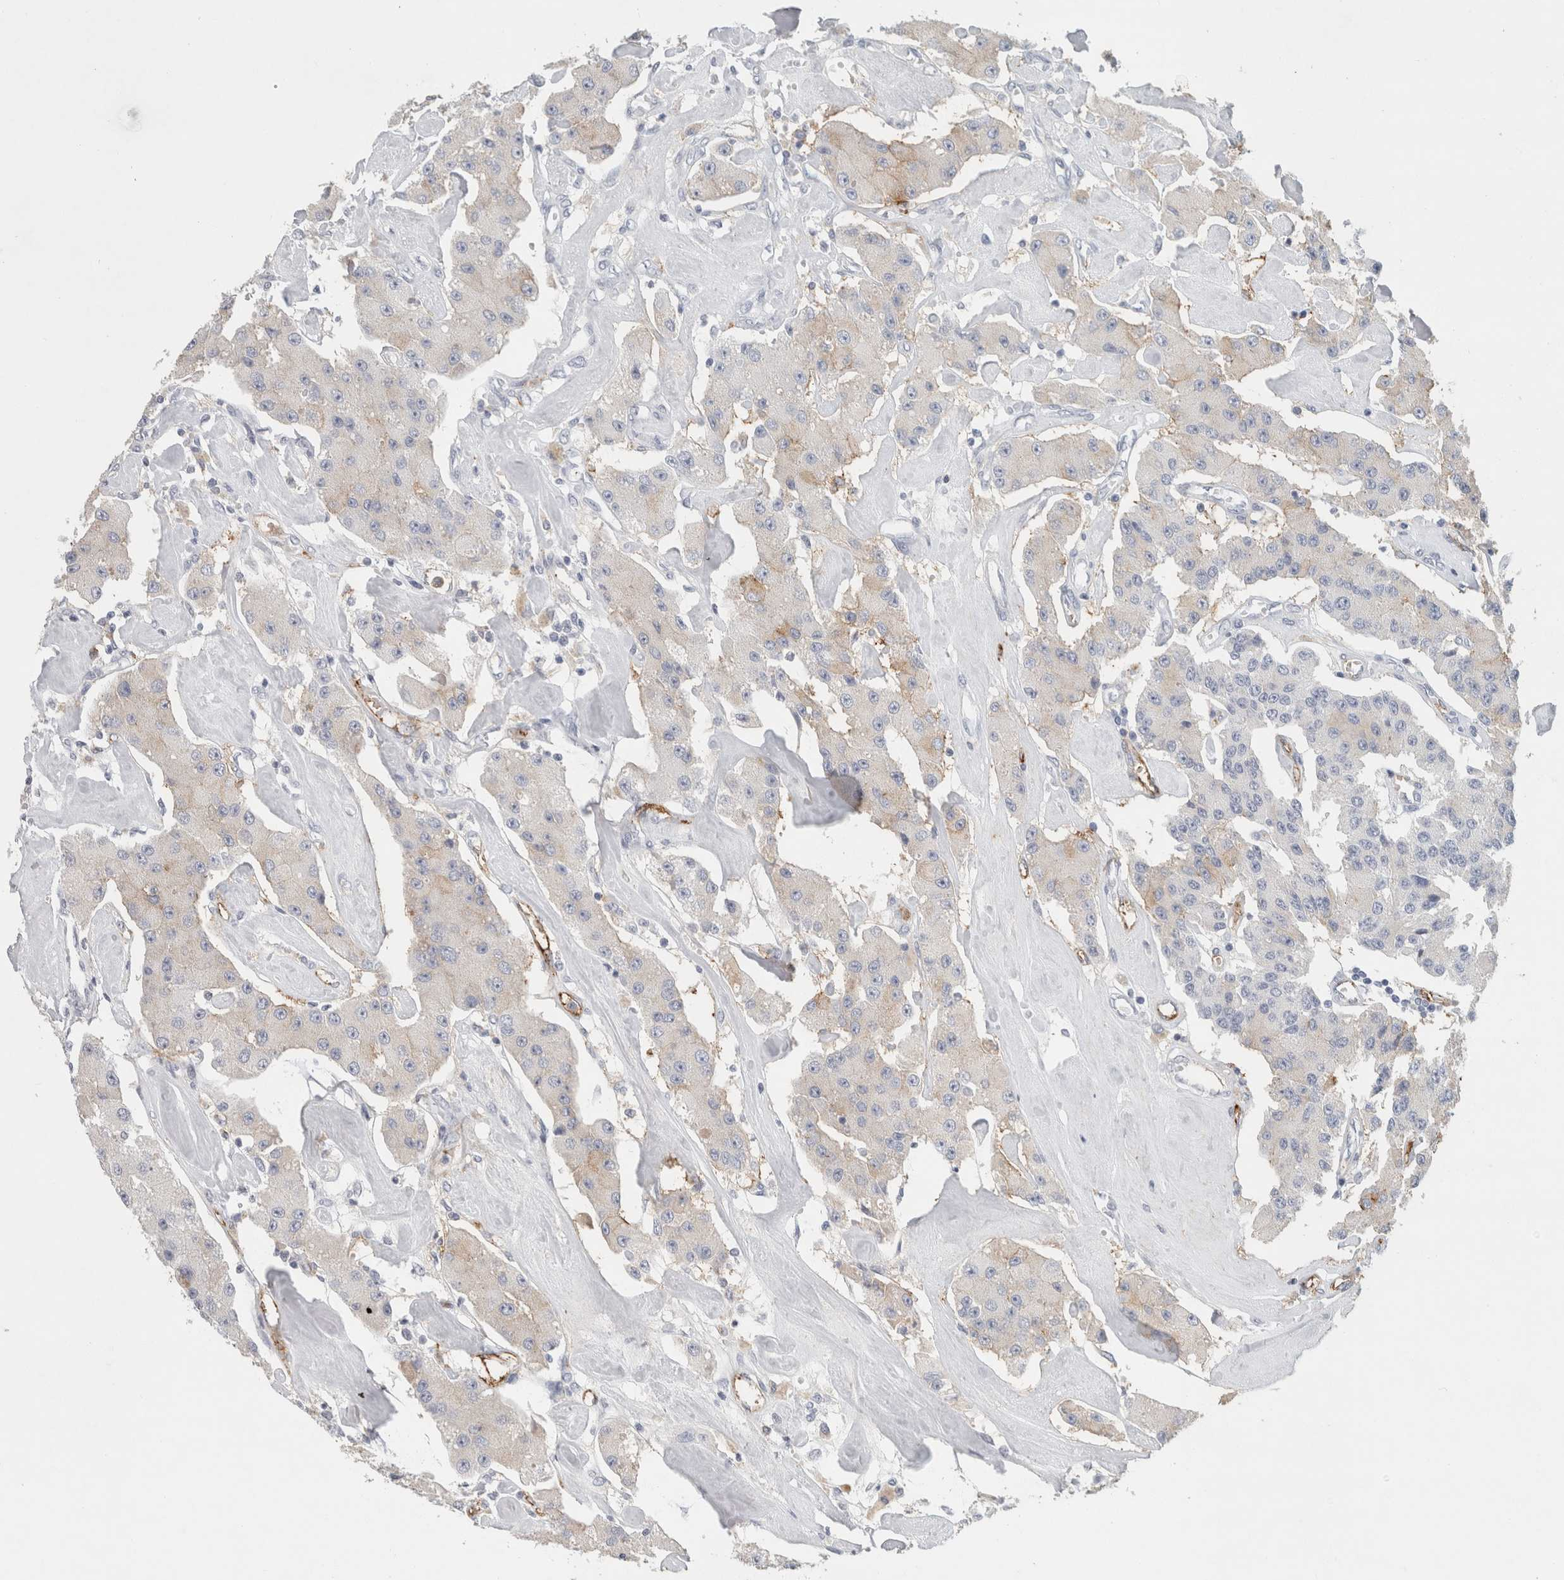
{"staining": {"intensity": "negative", "quantity": "none", "location": "none"}, "tissue": "carcinoid", "cell_type": "Tumor cells", "image_type": "cancer", "snomed": [{"axis": "morphology", "description": "Carcinoid, malignant, NOS"}, {"axis": "topography", "description": "Pancreas"}], "caption": "Tumor cells show no significant protein expression in carcinoid. (Brightfield microscopy of DAB immunohistochemistry (IHC) at high magnification).", "gene": "CD36", "patient": {"sex": "male", "age": 41}}